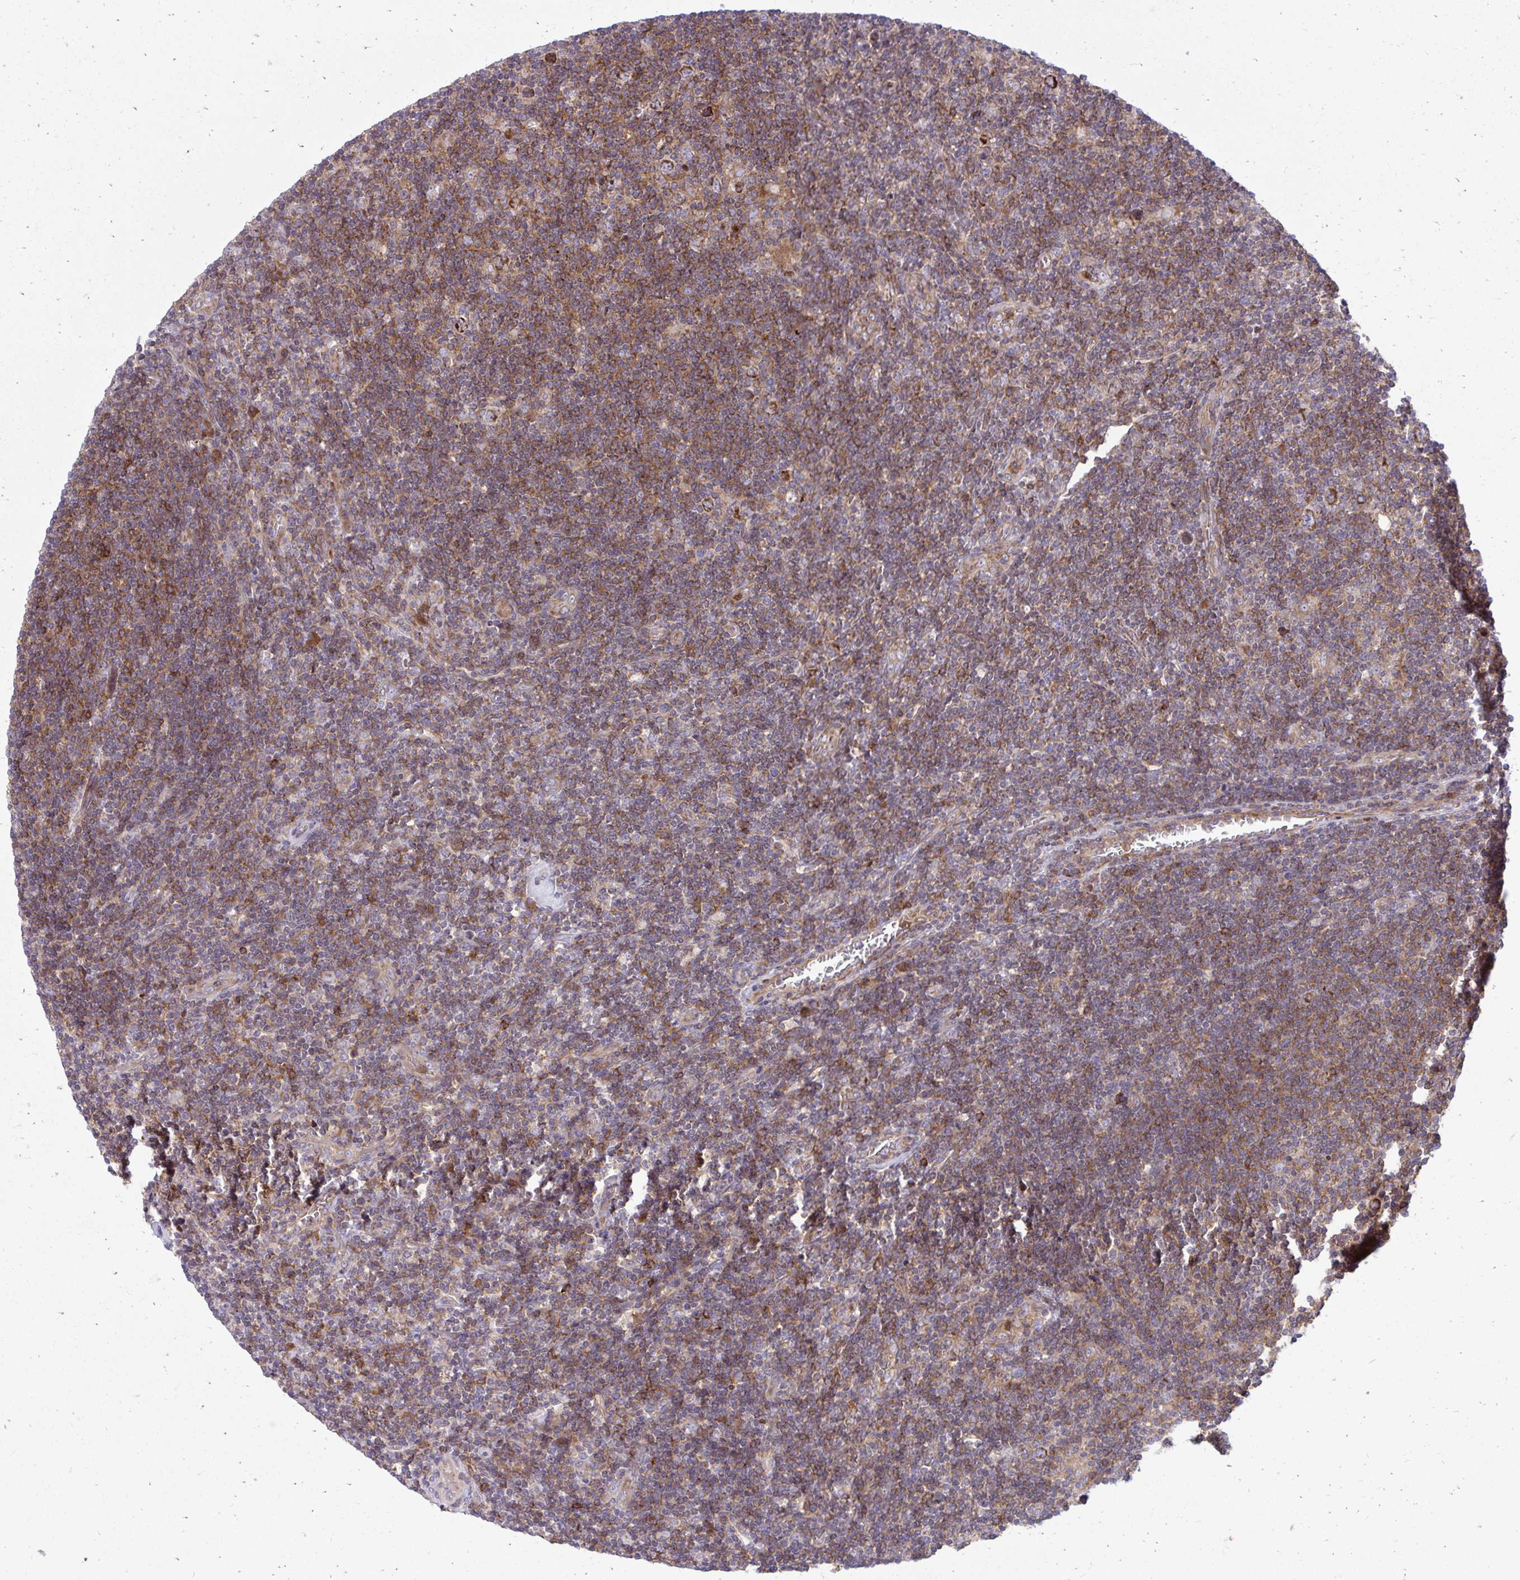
{"staining": {"intensity": "moderate", "quantity": ">75%", "location": "cytoplasmic/membranous"}, "tissue": "lymphoma", "cell_type": "Tumor cells", "image_type": "cancer", "snomed": [{"axis": "morphology", "description": "Hodgkin's disease, NOS"}, {"axis": "topography", "description": "Lymph node"}], "caption": "About >75% of tumor cells in human lymphoma exhibit moderate cytoplasmic/membranous protein expression as visualized by brown immunohistochemical staining.", "gene": "ASAP1", "patient": {"sex": "male", "age": 40}}